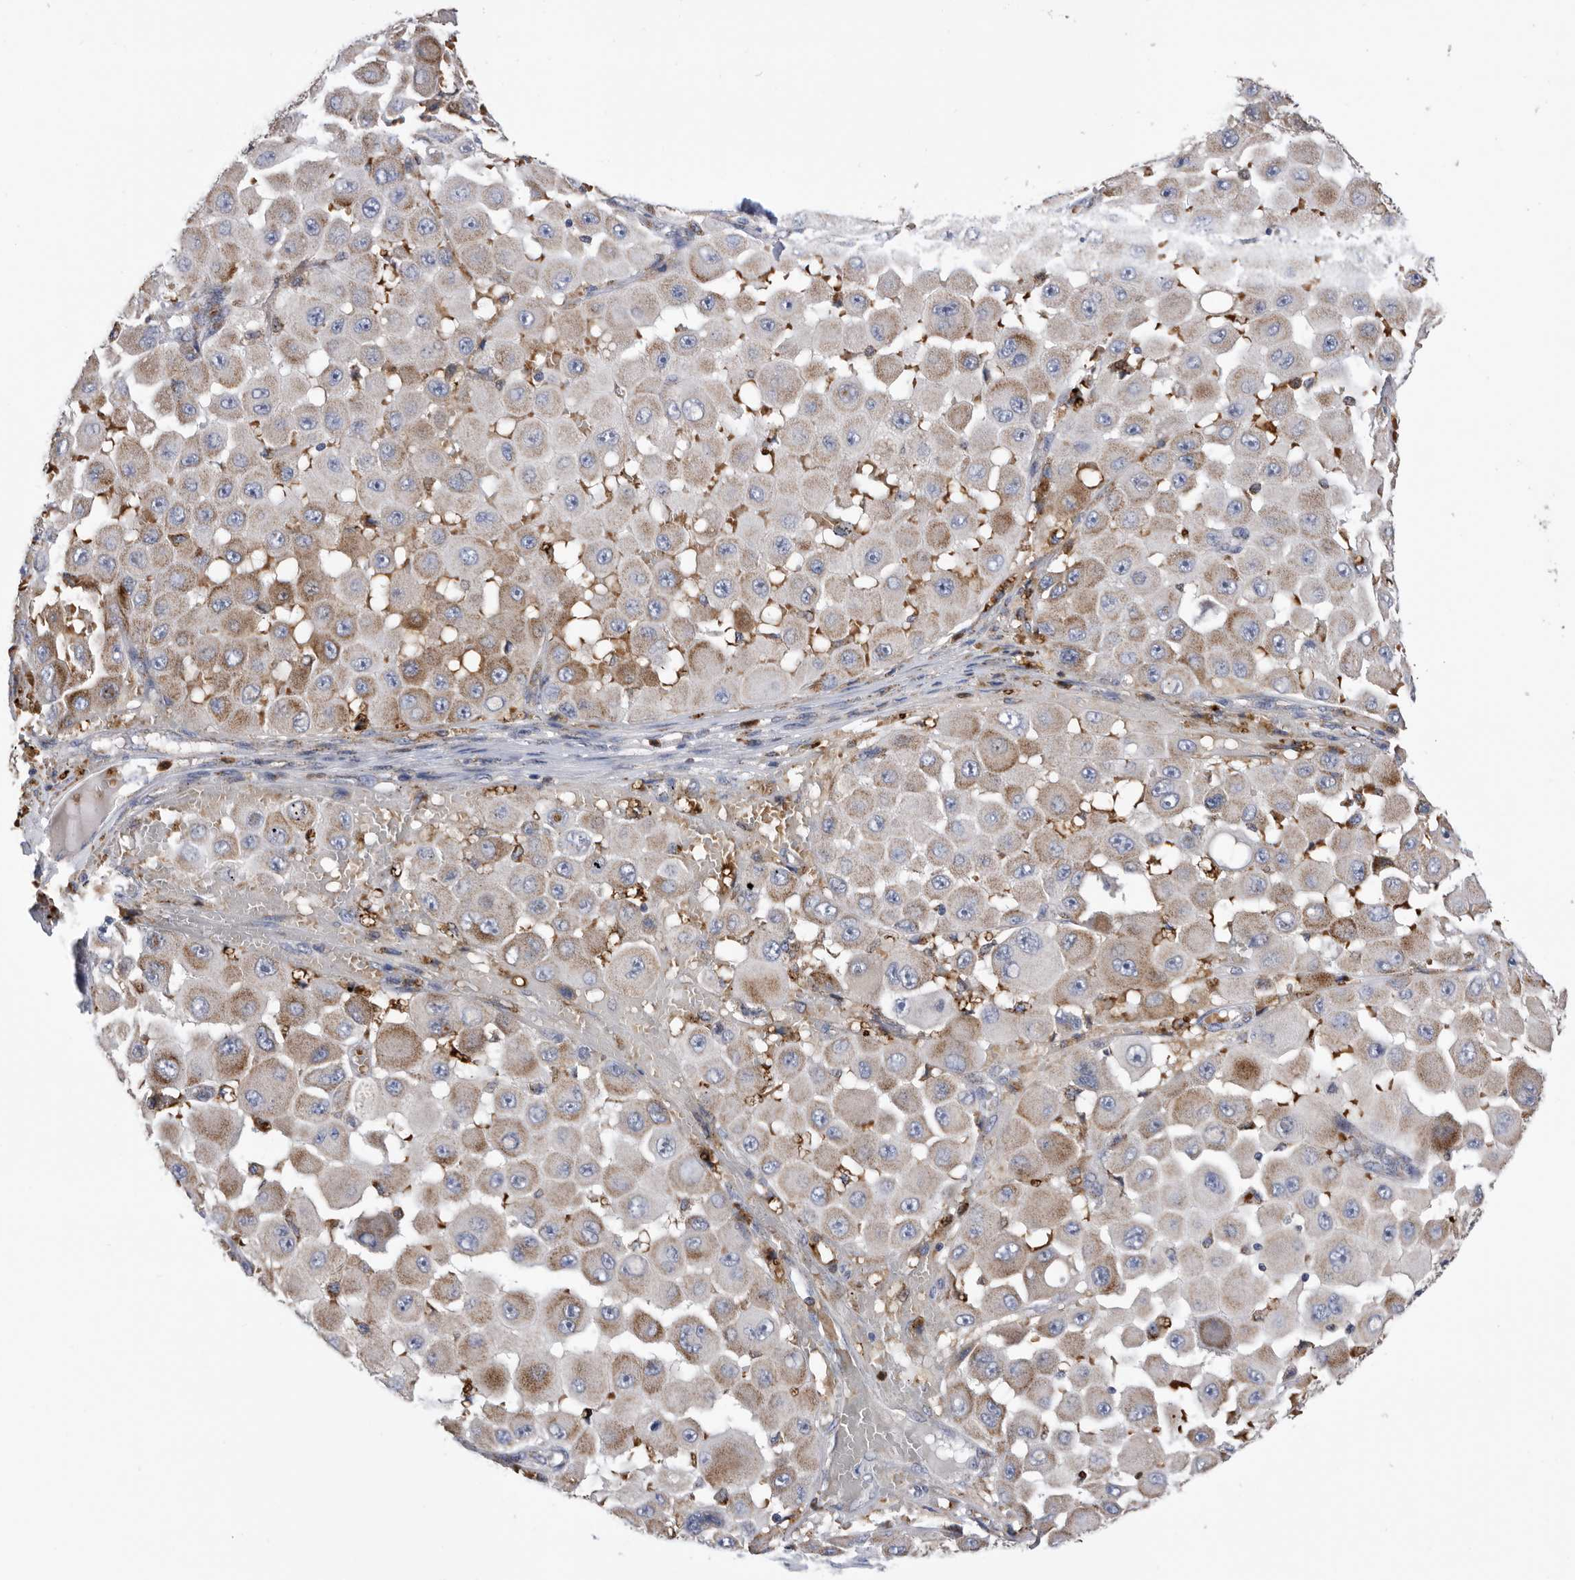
{"staining": {"intensity": "moderate", "quantity": "<25%", "location": "cytoplasmic/membranous"}, "tissue": "melanoma", "cell_type": "Tumor cells", "image_type": "cancer", "snomed": [{"axis": "morphology", "description": "Malignant melanoma, NOS"}, {"axis": "topography", "description": "Skin"}], "caption": "High-magnification brightfield microscopy of melanoma stained with DAB (3,3'-diaminobenzidine) (brown) and counterstained with hematoxylin (blue). tumor cells exhibit moderate cytoplasmic/membranous expression is present in approximately<25% of cells.", "gene": "CRISPLD2", "patient": {"sex": "female", "age": 81}}